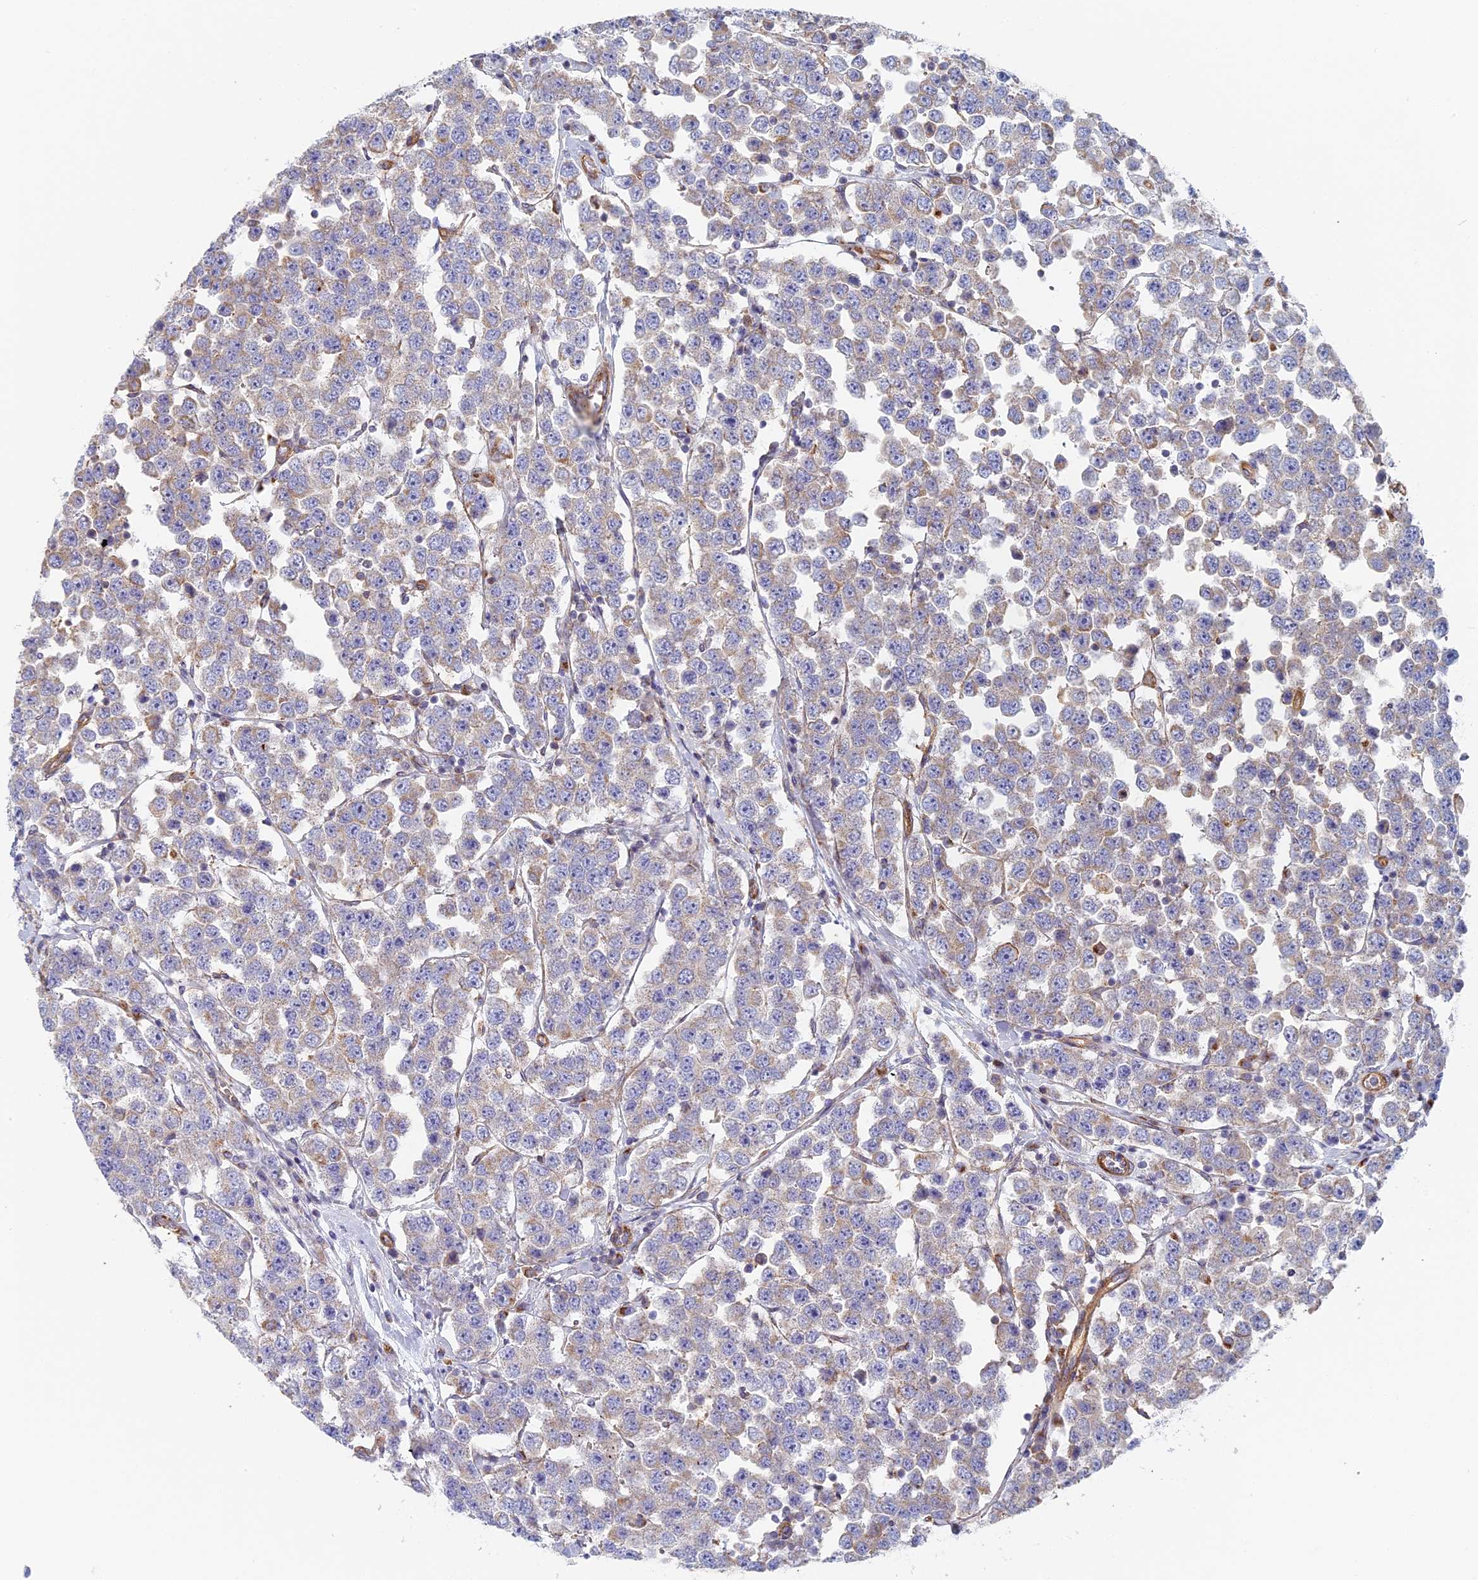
{"staining": {"intensity": "weak", "quantity": "<25%", "location": "cytoplasmic/membranous"}, "tissue": "testis cancer", "cell_type": "Tumor cells", "image_type": "cancer", "snomed": [{"axis": "morphology", "description": "Seminoma, NOS"}, {"axis": "topography", "description": "Testis"}], "caption": "Immunohistochemistry (IHC) micrograph of neoplastic tissue: human testis cancer (seminoma) stained with DAB displays no significant protein expression in tumor cells.", "gene": "DDA1", "patient": {"sex": "male", "age": 28}}